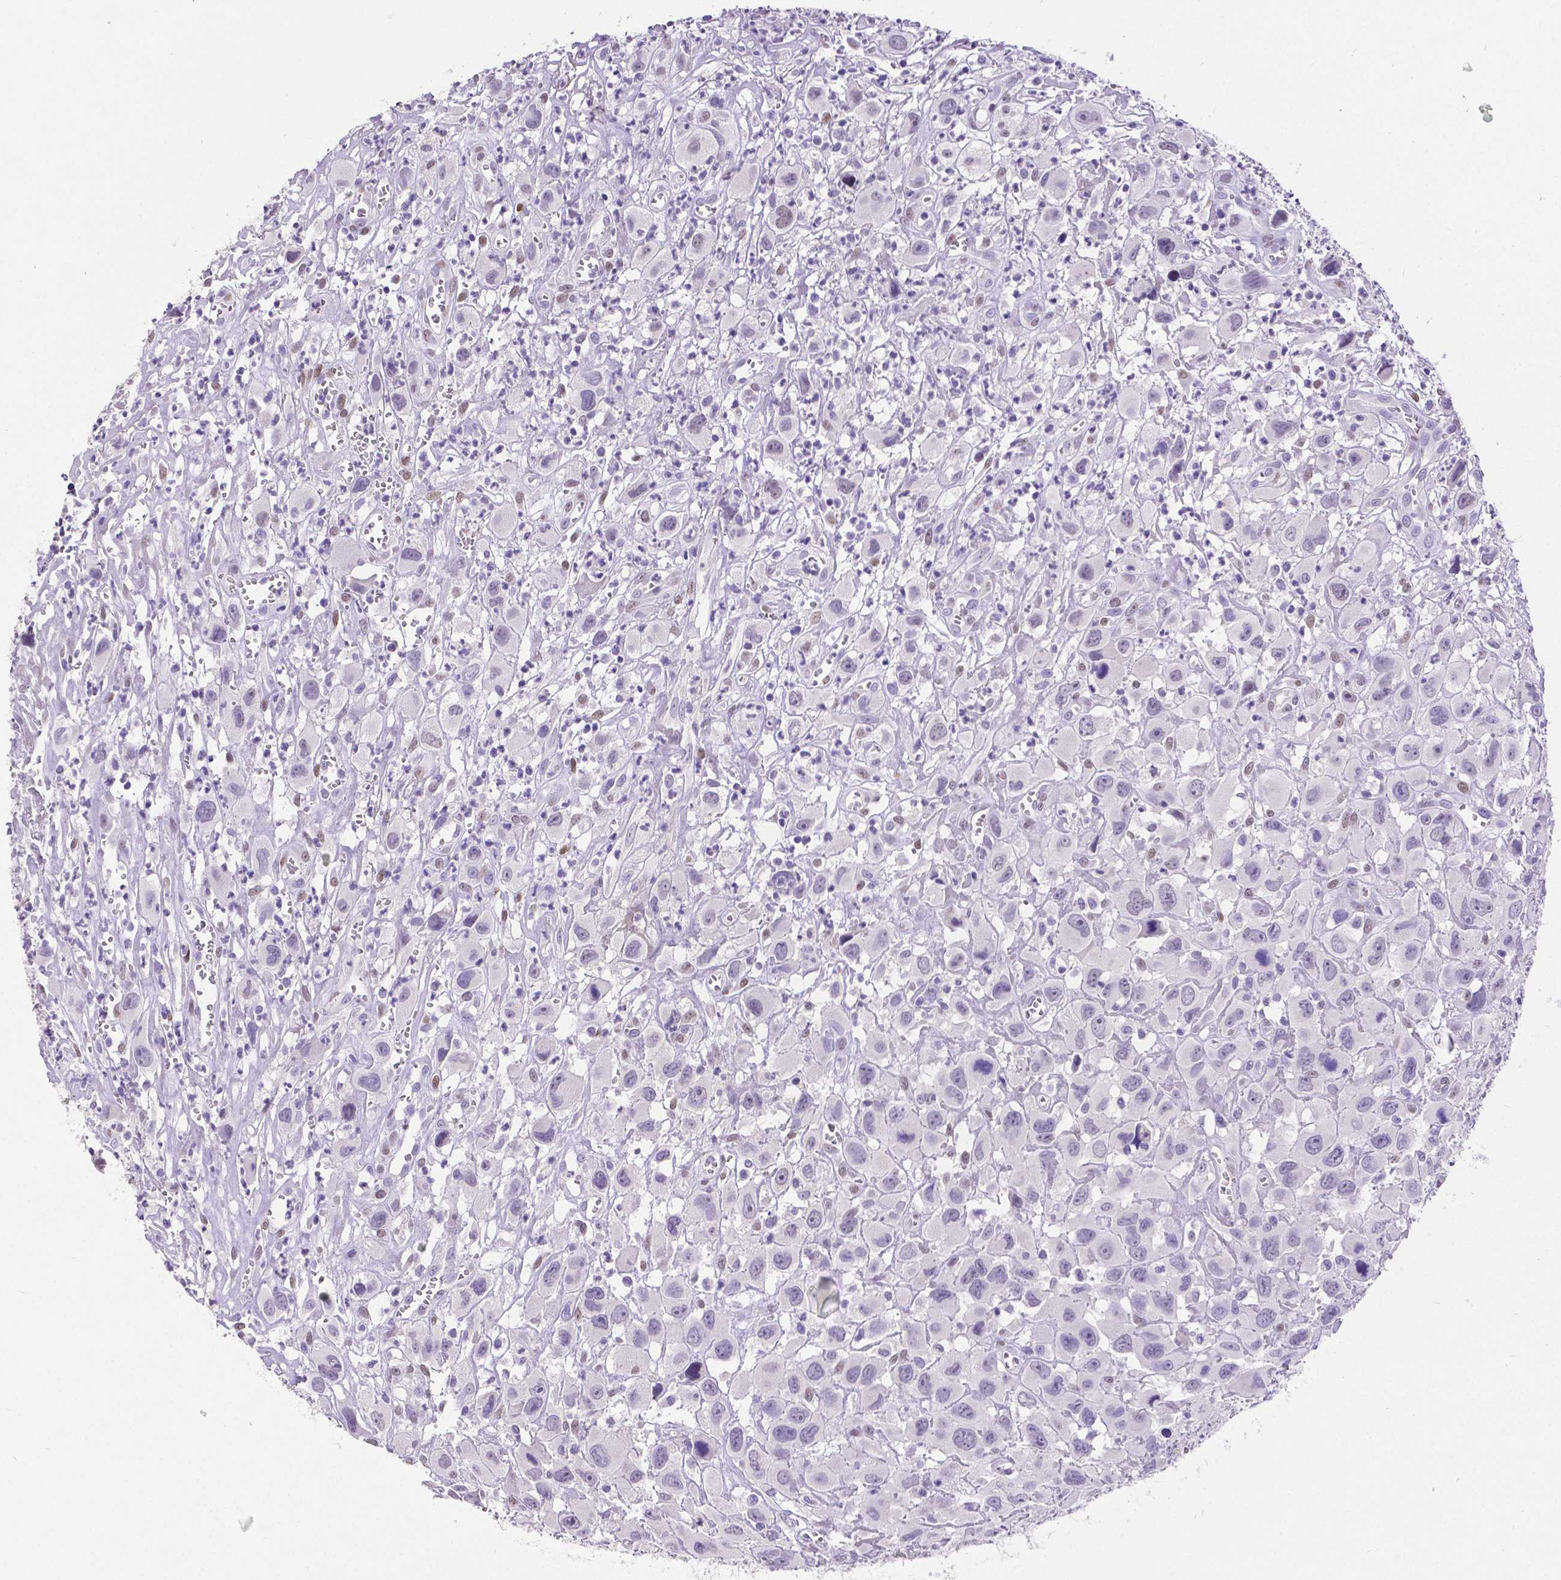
{"staining": {"intensity": "negative", "quantity": "none", "location": "none"}, "tissue": "head and neck cancer", "cell_type": "Tumor cells", "image_type": "cancer", "snomed": [{"axis": "morphology", "description": "Squamous cell carcinoma, NOS"}, {"axis": "morphology", "description": "Squamous cell carcinoma, metastatic, NOS"}, {"axis": "topography", "description": "Oral tissue"}, {"axis": "topography", "description": "Head-Neck"}], "caption": "The image exhibits no significant positivity in tumor cells of head and neck cancer (squamous cell carcinoma).", "gene": "SATB2", "patient": {"sex": "female", "age": 85}}